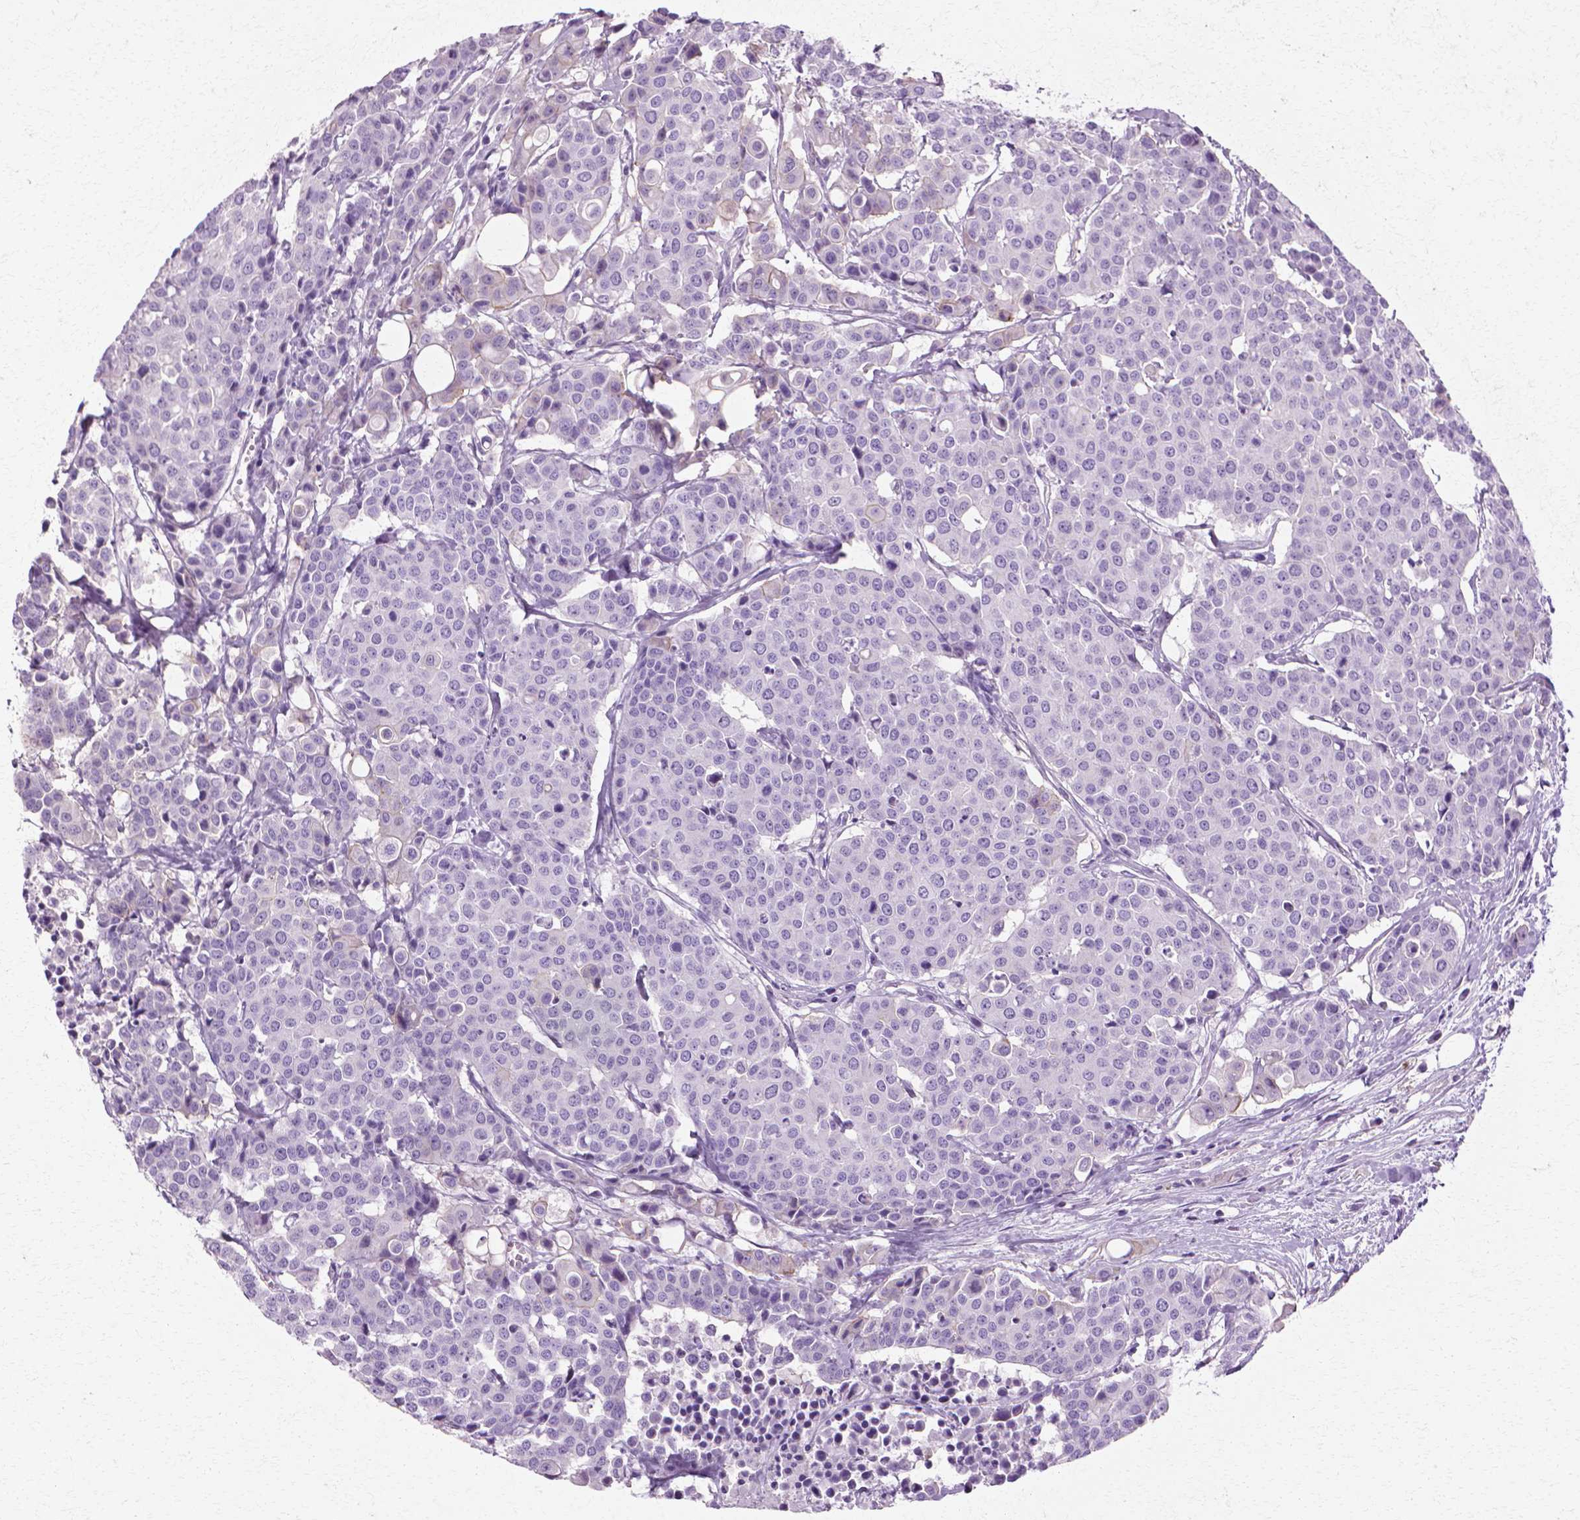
{"staining": {"intensity": "negative", "quantity": "none", "location": "none"}, "tissue": "carcinoid", "cell_type": "Tumor cells", "image_type": "cancer", "snomed": [{"axis": "morphology", "description": "Carcinoid, malignant, NOS"}, {"axis": "topography", "description": "Colon"}], "caption": "Tumor cells show no significant protein staining in carcinoid.", "gene": "CFAP157", "patient": {"sex": "male", "age": 81}}